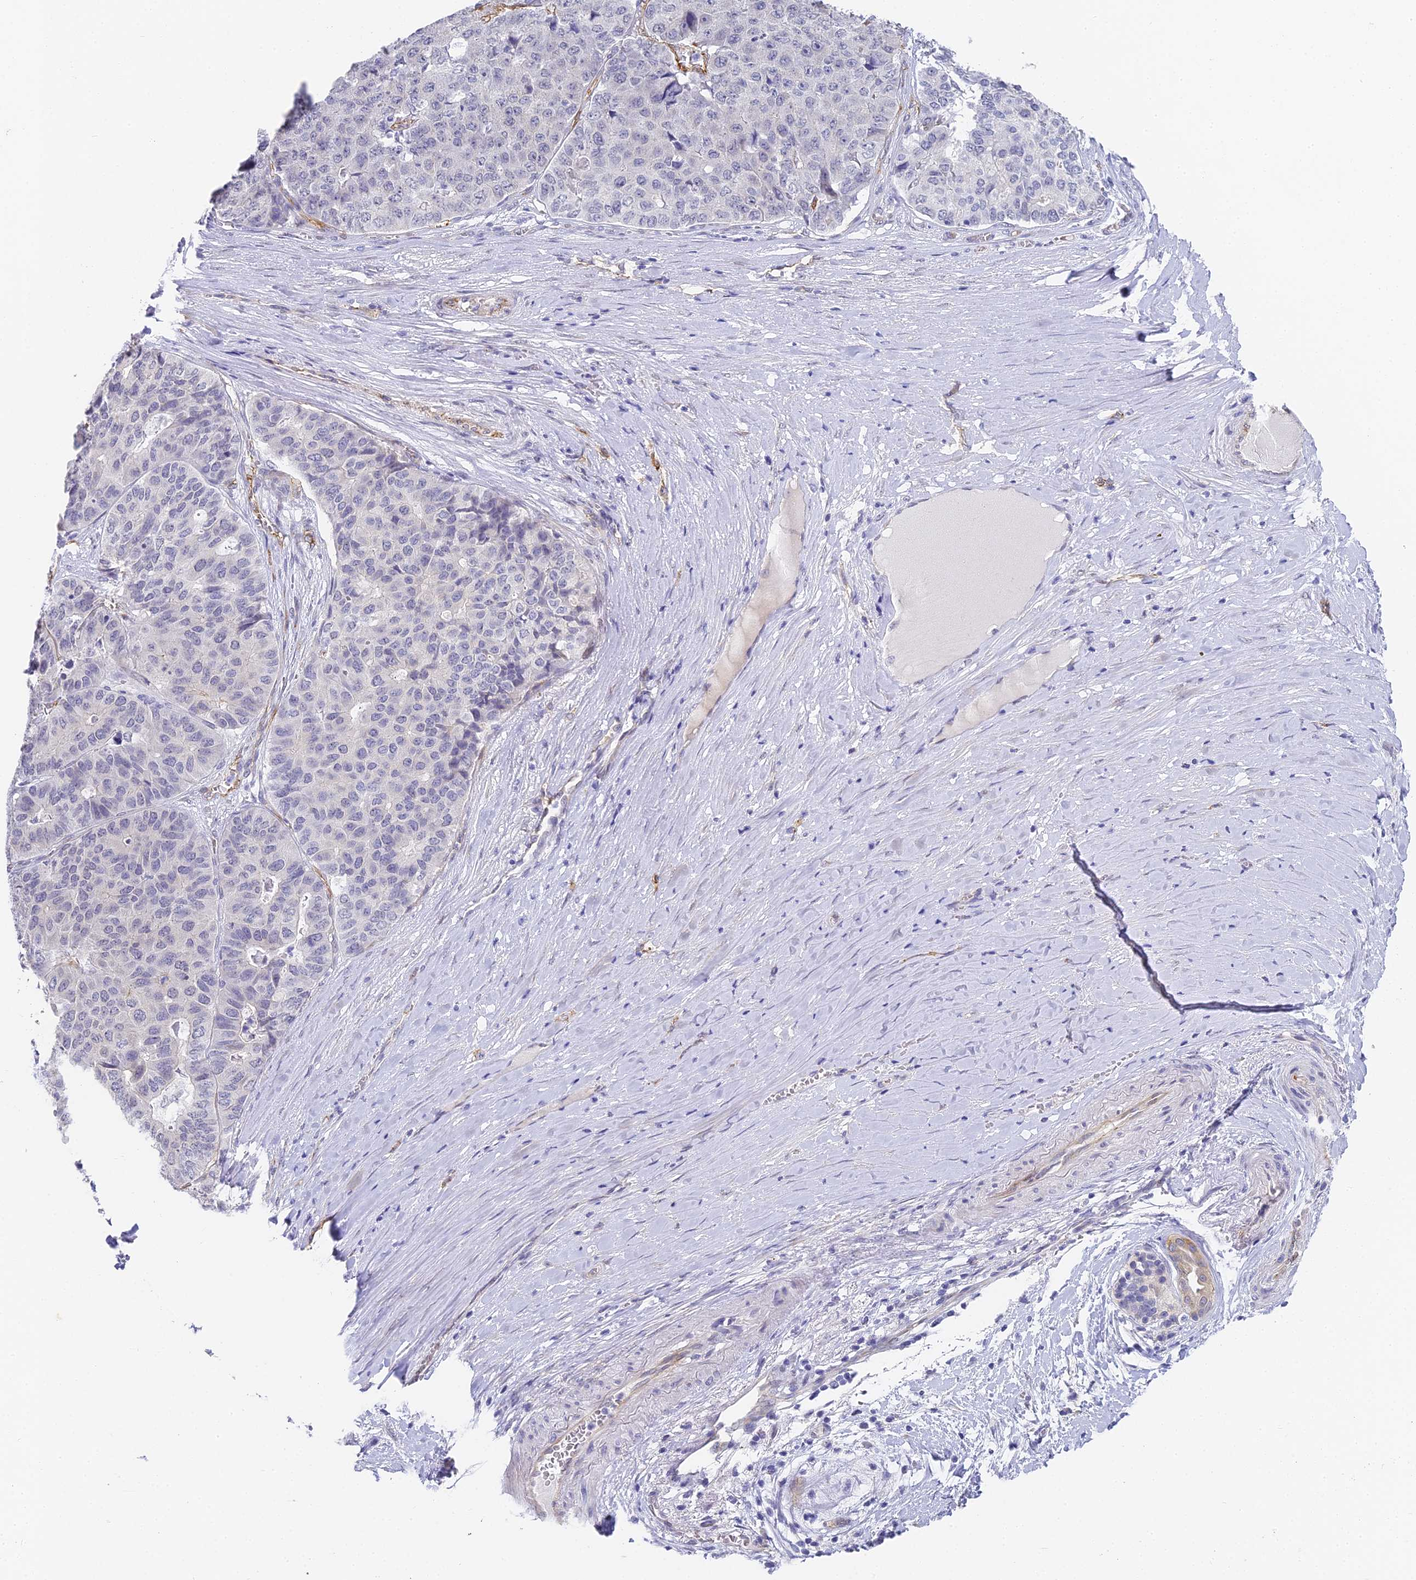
{"staining": {"intensity": "negative", "quantity": "none", "location": "none"}, "tissue": "pancreatic cancer", "cell_type": "Tumor cells", "image_type": "cancer", "snomed": [{"axis": "morphology", "description": "Adenocarcinoma, NOS"}, {"axis": "topography", "description": "Pancreas"}], "caption": "This photomicrograph is of pancreatic cancer (adenocarcinoma) stained with IHC to label a protein in brown with the nuclei are counter-stained blue. There is no staining in tumor cells.", "gene": "GJA1", "patient": {"sex": "male", "age": 50}}